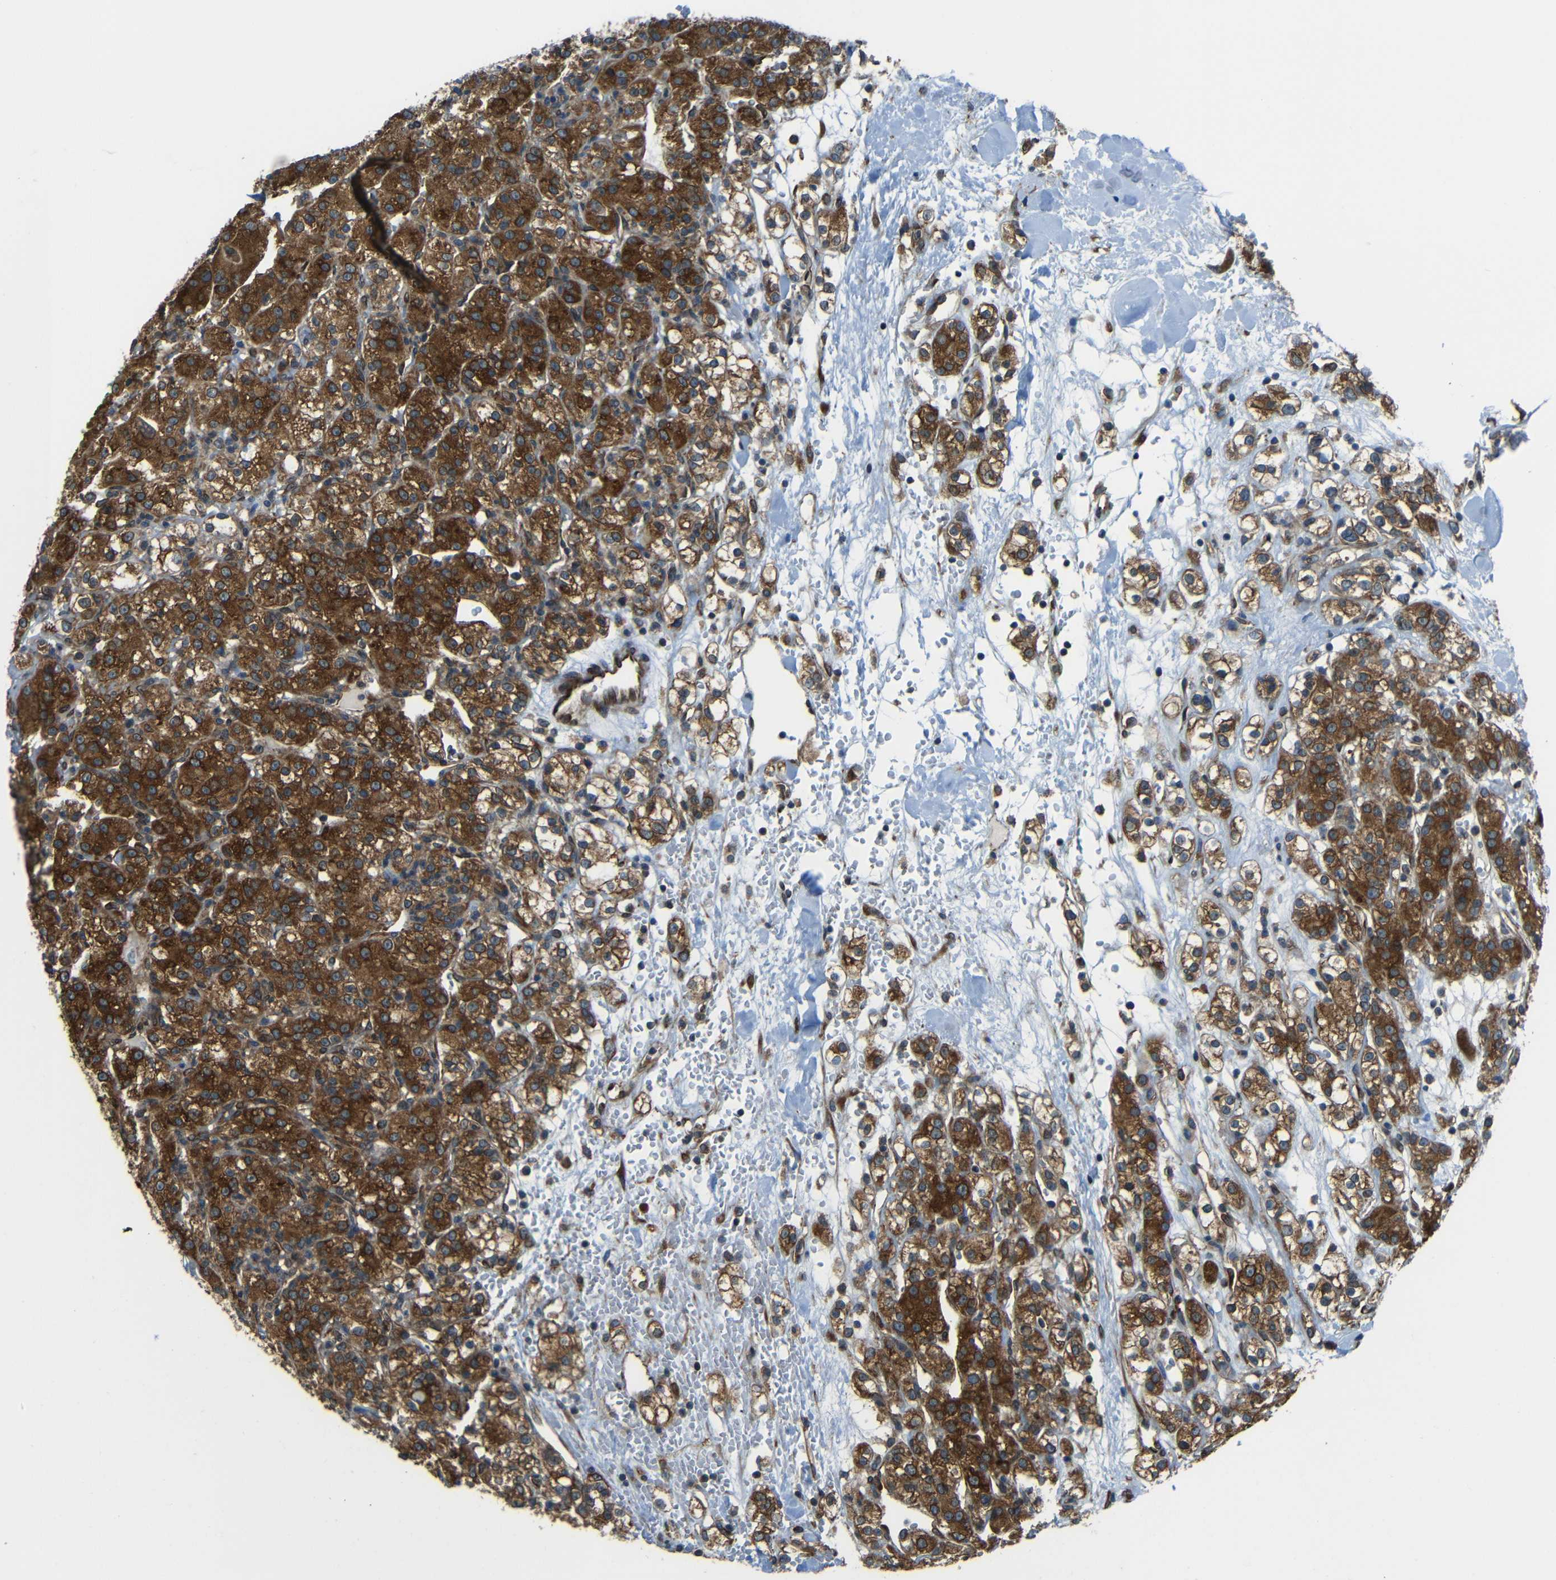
{"staining": {"intensity": "strong", "quantity": ">75%", "location": "cytoplasmic/membranous"}, "tissue": "renal cancer", "cell_type": "Tumor cells", "image_type": "cancer", "snomed": [{"axis": "morphology", "description": "Normal tissue, NOS"}, {"axis": "morphology", "description": "Adenocarcinoma, NOS"}, {"axis": "topography", "description": "Kidney"}], "caption": "Human renal adenocarcinoma stained for a protein (brown) demonstrates strong cytoplasmic/membranous positive positivity in about >75% of tumor cells.", "gene": "VAPB", "patient": {"sex": "male", "age": 61}}